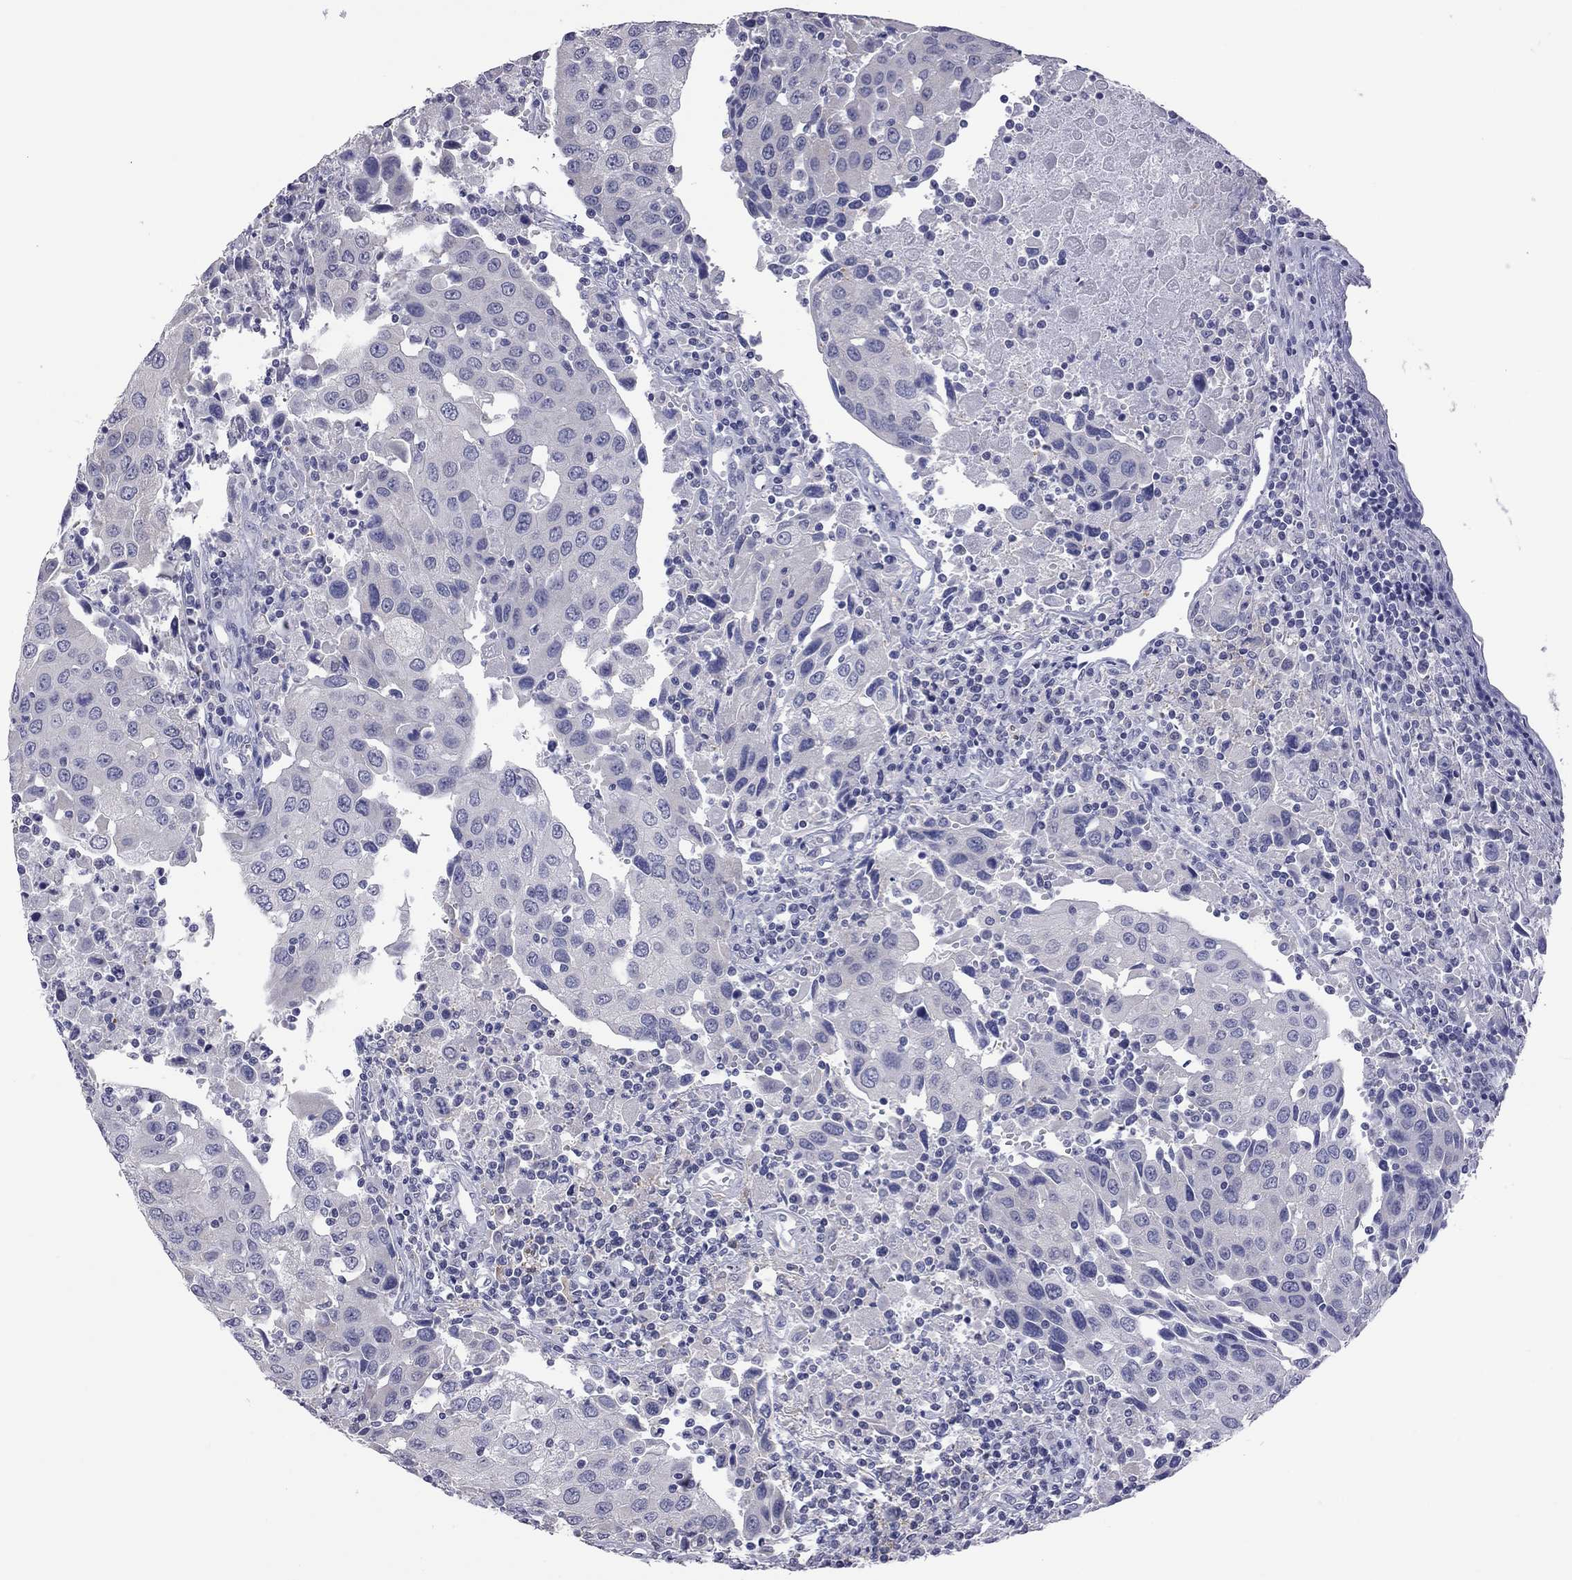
{"staining": {"intensity": "negative", "quantity": "none", "location": "none"}, "tissue": "urothelial cancer", "cell_type": "Tumor cells", "image_type": "cancer", "snomed": [{"axis": "morphology", "description": "Urothelial carcinoma, High grade"}, {"axis": "topography", "description": "Urinary bladder"}], "caption": "IHC of urothelial cancer reveals no staining in tumor cells. Brightfield microscopy of IHC stained with DAB (3,3'-diaminobenzidine) (brown) and hematoxylin (blue), captured at high magnification.", "gene": "HYLS1", "patient": {"sex": "female", "age": 85}}